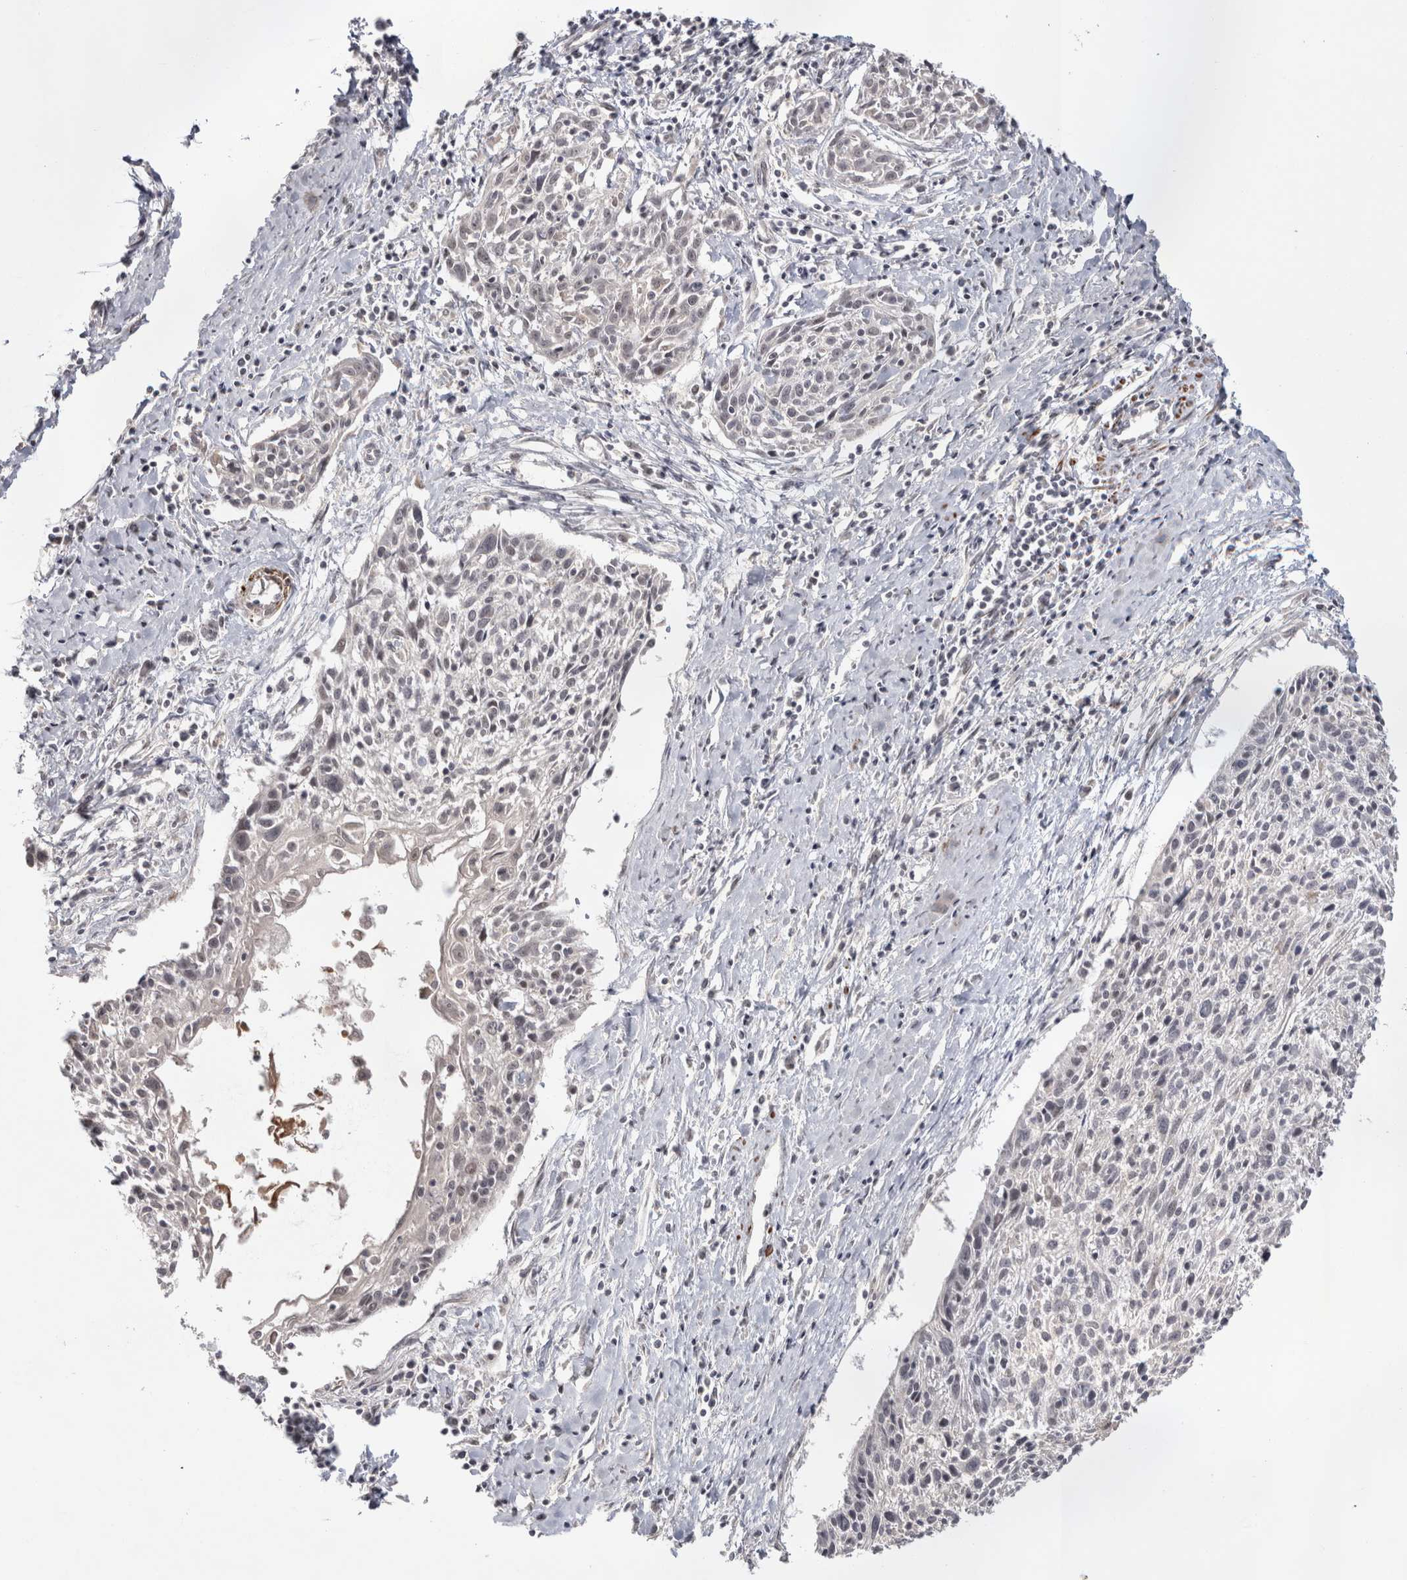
{"staining": {"intensity": "negative", "quantity": "none", "location": "none"}, "tissue": "cervical cancer", "cell_type": "Tumor cells", "image_type": "cancer", "snomed": [{"axis": "morphology", "description": "Squamous cell carcinoma, NOS"}, {"axis": "topography", "description": "Cervix"}], "caption": "Immunohistochemical staining of cervical squamous cell carcinoma displays no significant expression in tumor cells.", "gene": "ZNF318", "patient": {"sex": "female", "age": 51}}